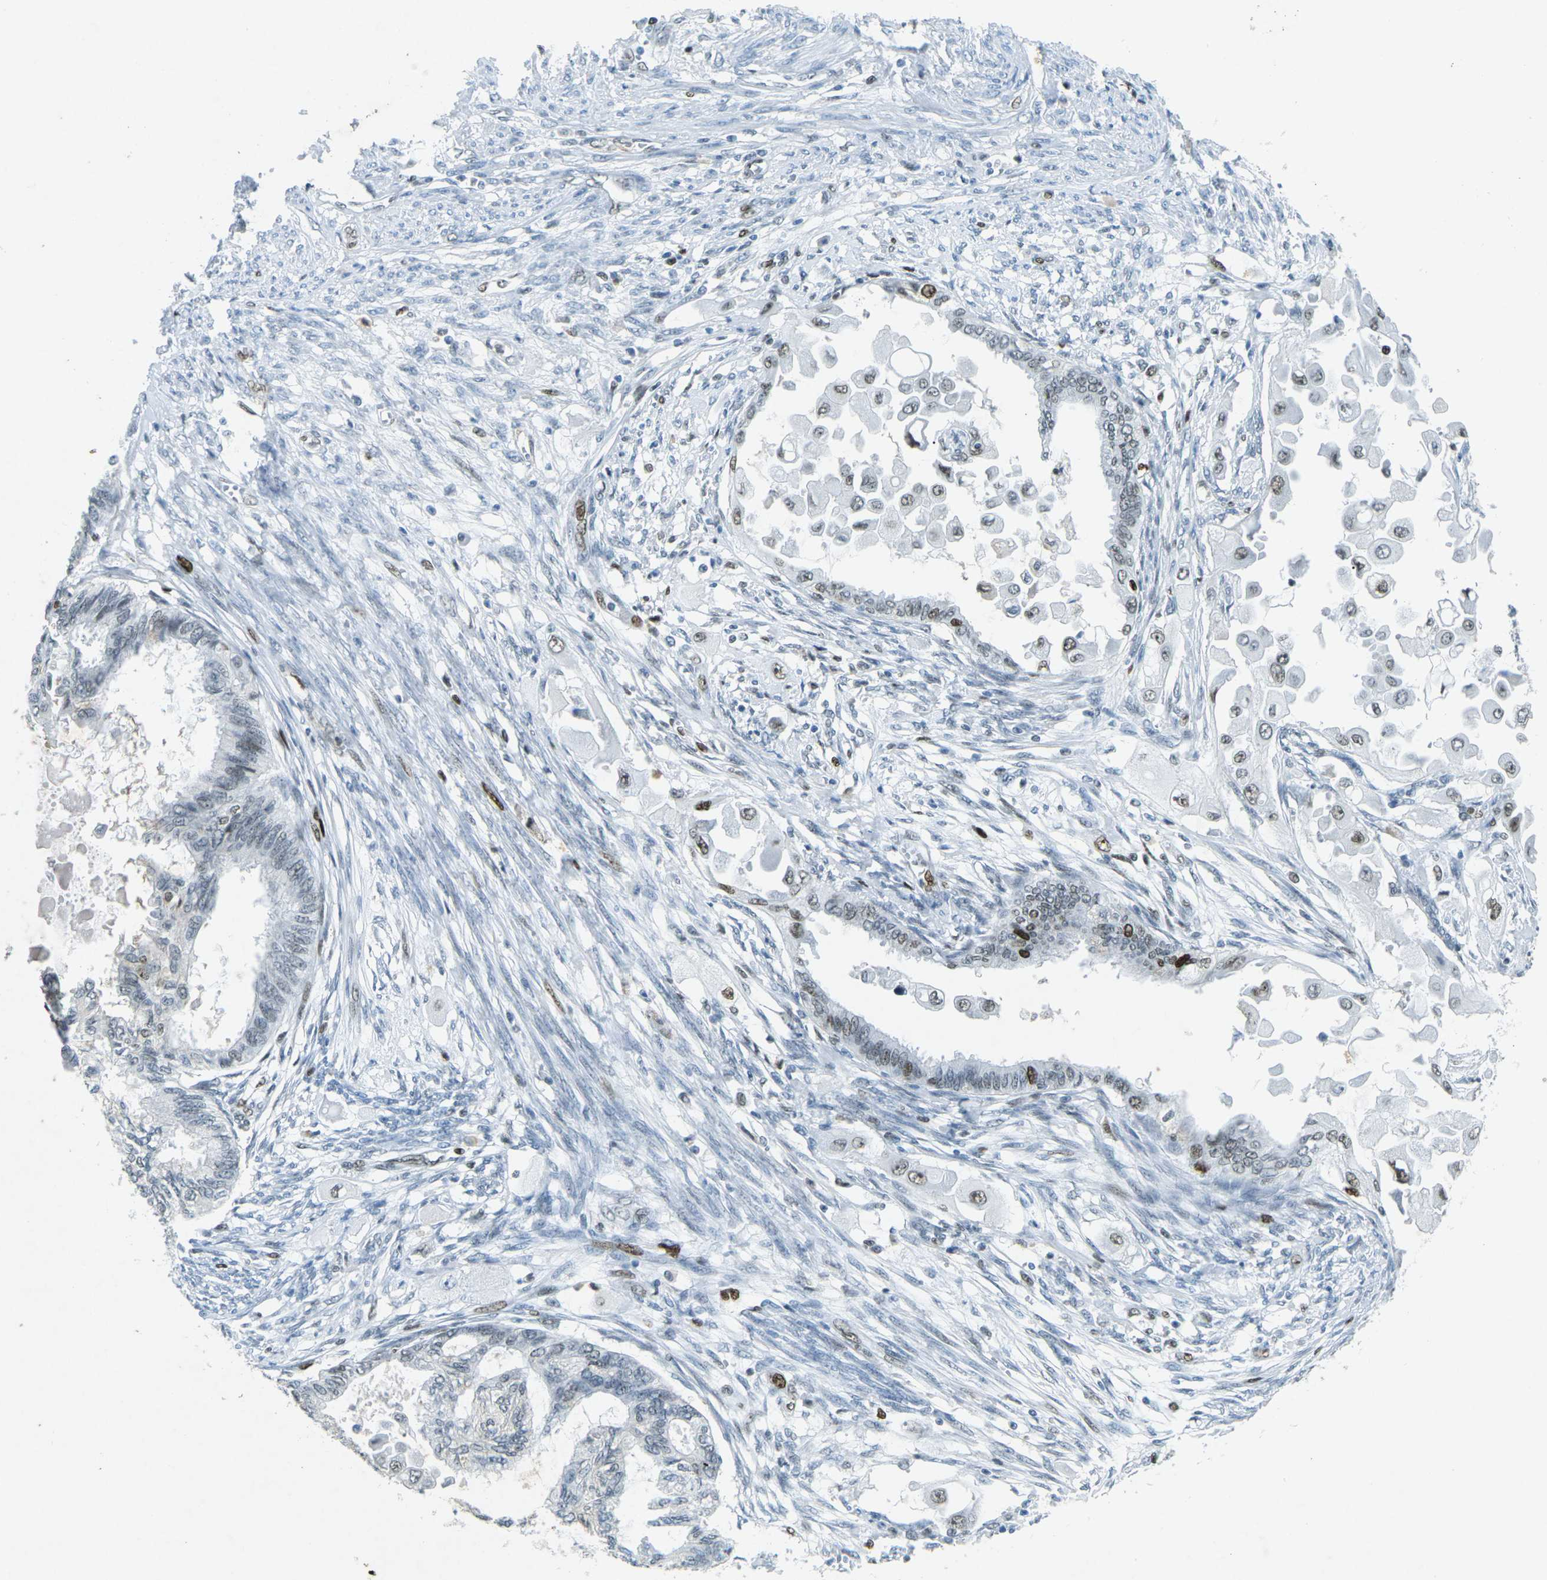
{"staining": {"intensity": "moderate", "quantity": "25%-75%", "location": "nuclear"}, "tissue": "cervical cancer", "cell_type": "Tumor cells", "image_type": "cancer", "snomed": [{"axis": "morphology", "description": "Normal tissue, NOS"}, {"axis": "morphology", "description": "Adenocarcinoma, NOS"}, {"axis": "topography", "description": "Cervix"}, {"axis": "topography", "description": "Endometrium"}], "caption": "Immunohistochemistry of adenocarcinoma (cervical) shows medium levels of moderate nuclear staining in approximately 25%-75% of tumor cells.", "gene": "RB1", "patient": {"sex": "female", "age": 86}}